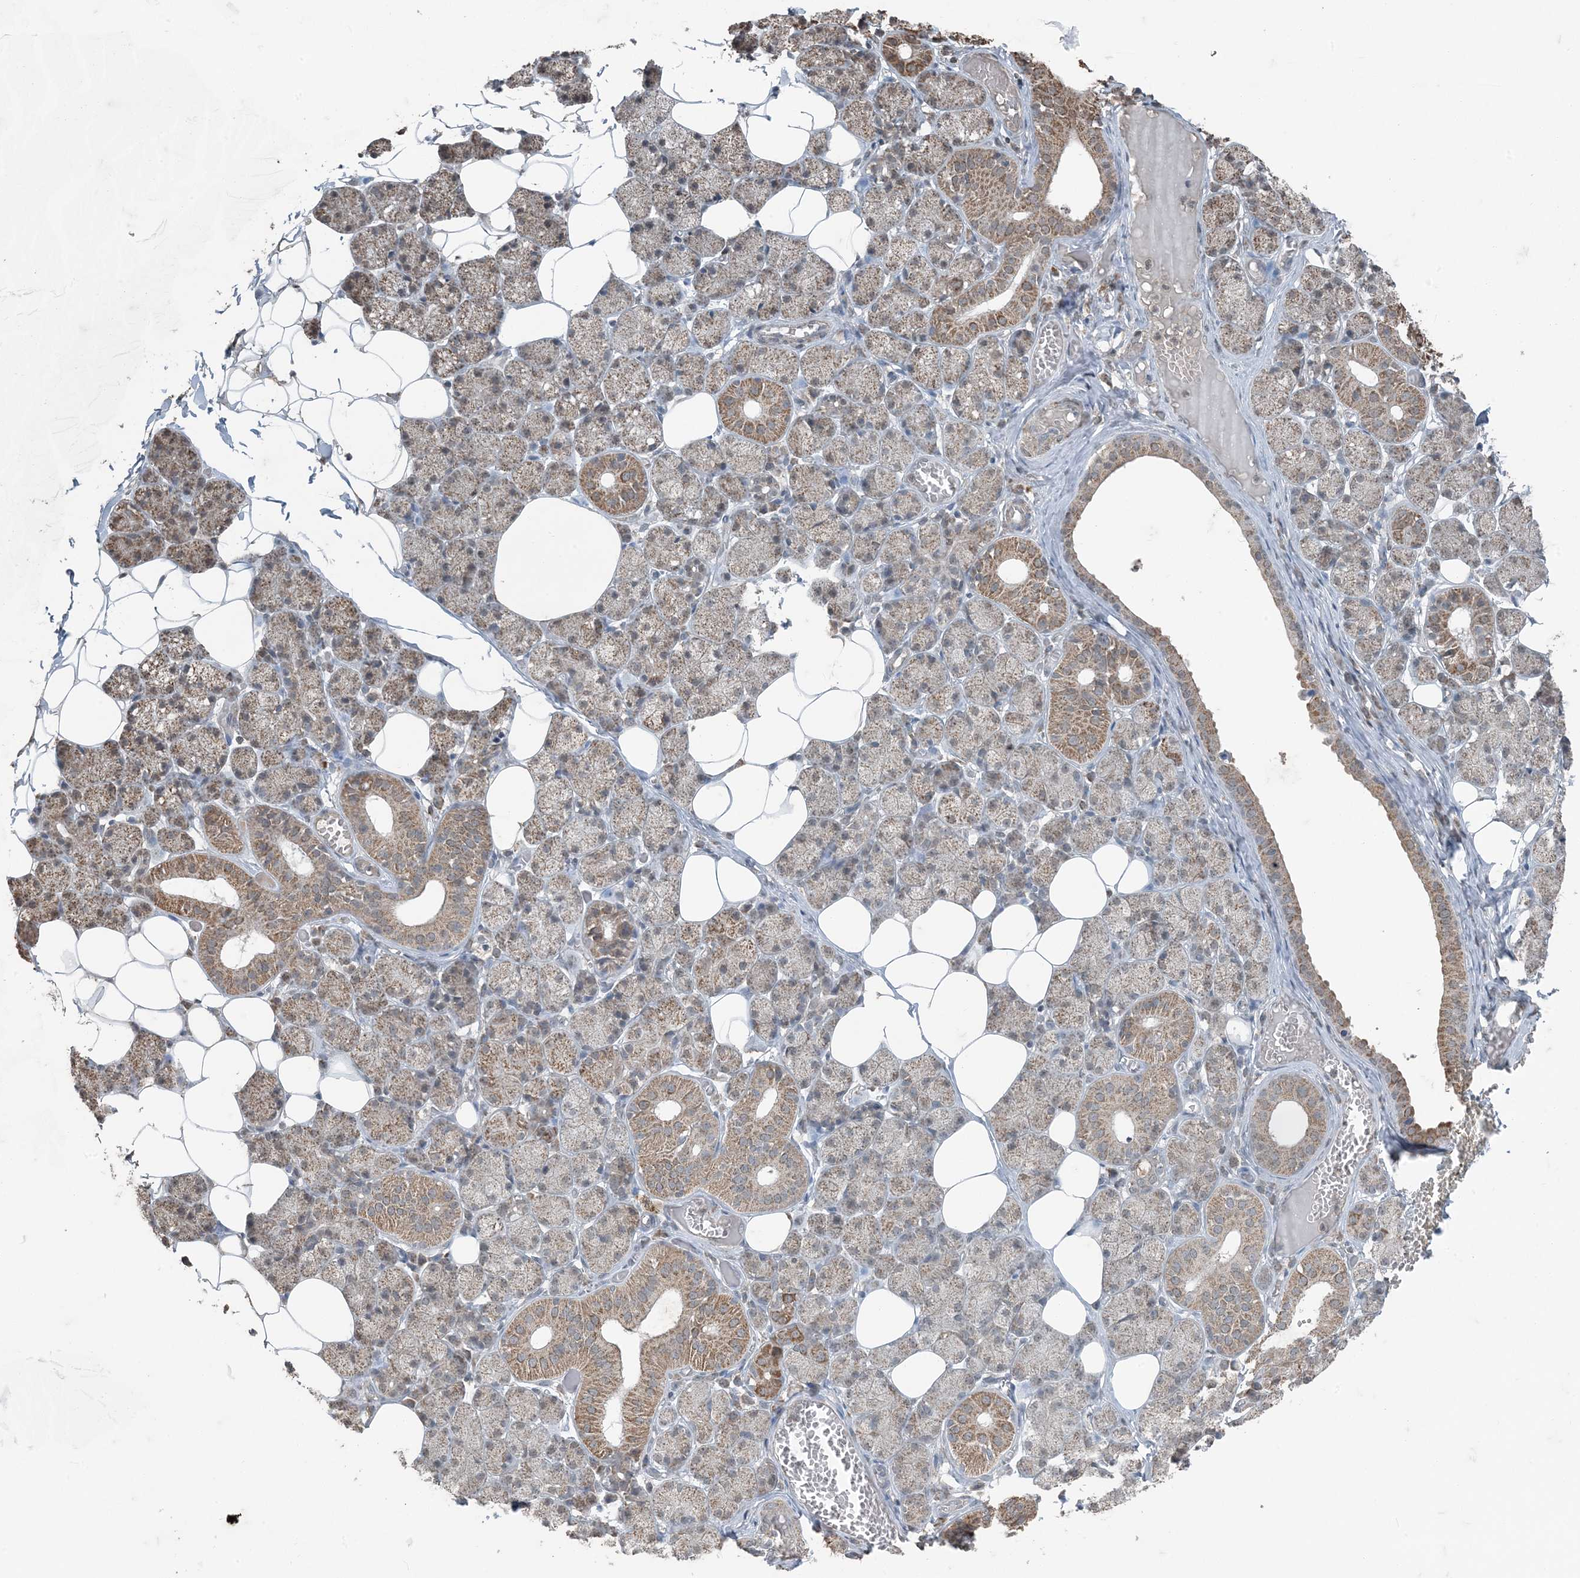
{"staining": {"intensity": "moderate", "quantity": ">75%", "location": "cytoplasmic/membranous"}, "tissue": "salivary gland", "cell_type": "Glandular cells", "image_type": "normal", "snomed": [{"axis": "morphology", "description": "Normal tissue, NOS"}, {"axis": "topography", "description": "Salivary gland"}], "caption": "Immunohistochemical staining of benign salivary gland shows moderate cytoplasmic/membranous protein positivity in approximately >75% of glandular cells. The staining was performed using DAB (3,3'-diaminobenzidine), with brown indicating positive protein expression. Nuclei are stained blue with hematoxylin.", "gene": "GNL1", "patient": {"sex": "female", "age": 33}}